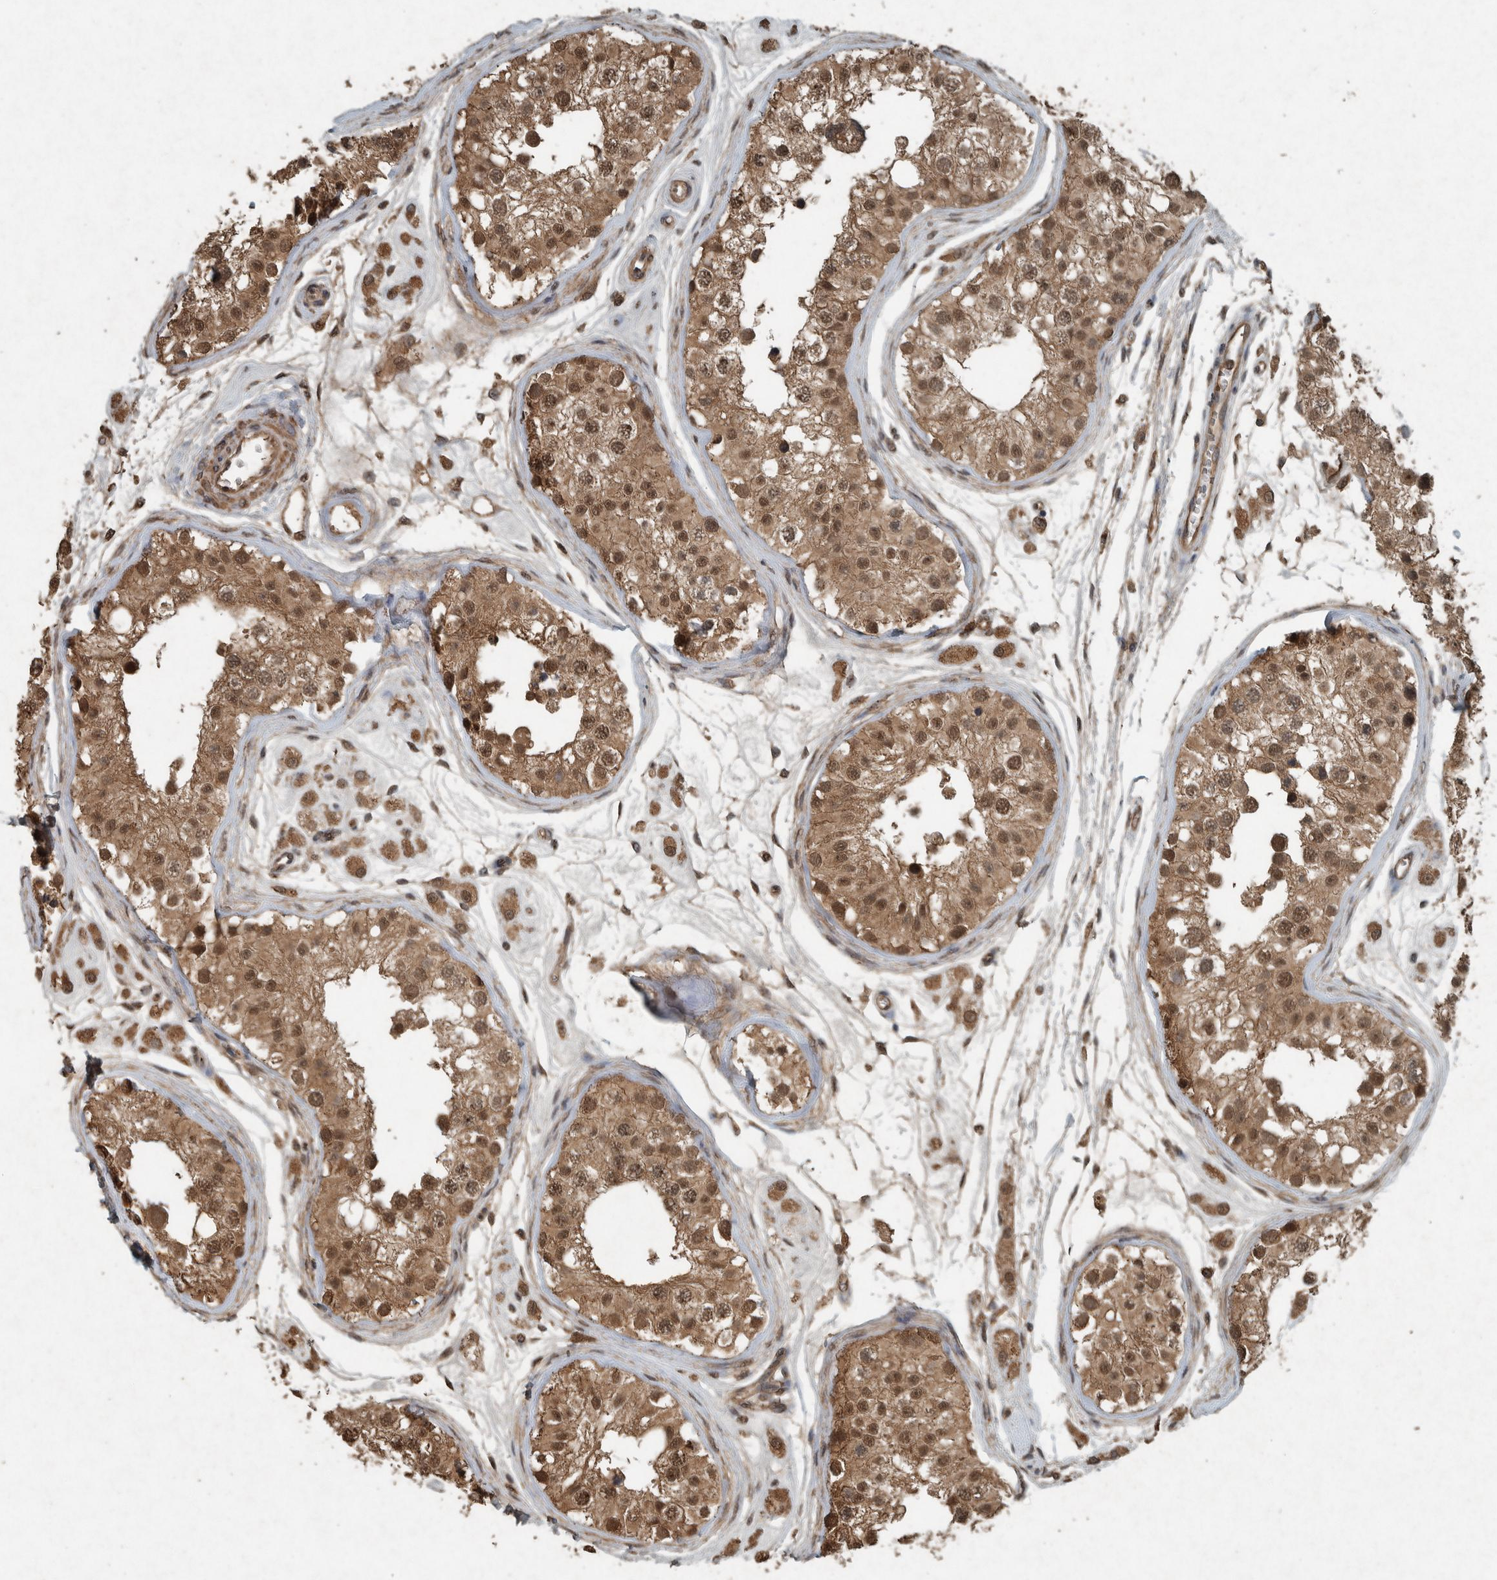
{"staining": {"intensity": "moderate", "quantity": ">75%", "location": "cytoplasmic/membranous,nuclear"}, "tissue": "testis", "cell_type": "Cells in seminiferous ducts", "image_type": "normal", "snomed": [{"axis": "morphology", "description": "Normal tissue, NOS"}, {"axis": "morphology", "description": "Adenocarcinoma, metastatic, NOS"}, {"axis": "topography", "description": "Testis"}], "caption": "Moderate cytoplasmic/membranous,nuclear positivity is present in about >75% of cells in seminiferous ducts in unremarkable testis. The protein of interest is stained brown, and the nuclei are stained in blue (DAB (3,3'-diaminobenzidine) IHC with brightfield microscopy, high magnification).", "gene": "ARHGEF12", "patient": {"sex": "male", "age": 26}}